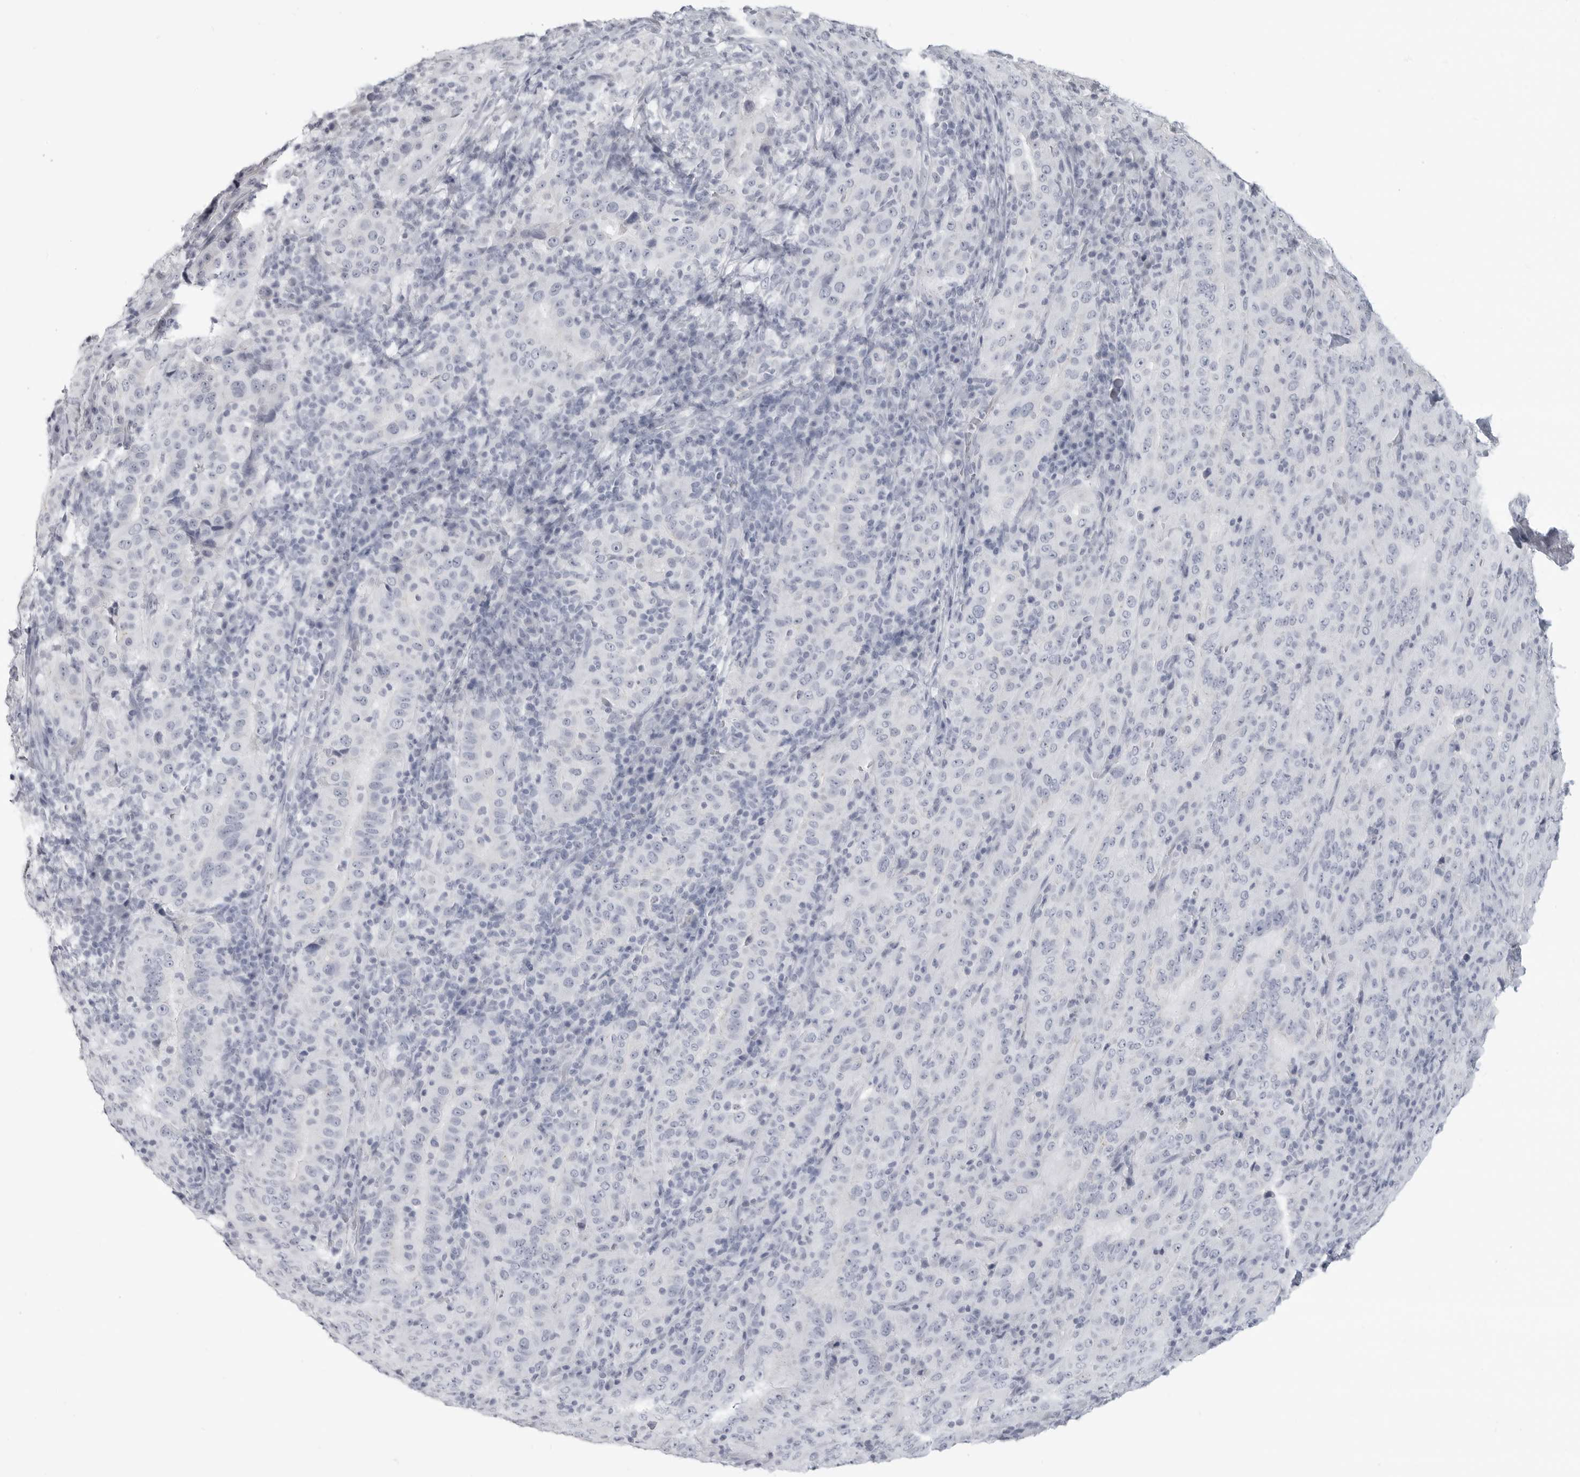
{"staining": {"intensity": "negative", "quantity": "none", "location": "none"}, "tissue": "pancreatic cancer", "cell_type": "Tumor cells", "image_type": "cancer", "snomed": [{"axis": "morphology", "description": "Adenocarcinoma, NOS"}, {"axis": "topography", "description": "Pancreas"}], "caption": "IHC of pancreatic cancer (adenocarcinoma) exhibits no positivity in tumor cells. (DAB immunohistochemistry with hematoxylin counter stain).", "gene": "LY6D", "patient": {"sex": "male", "age": 63}}